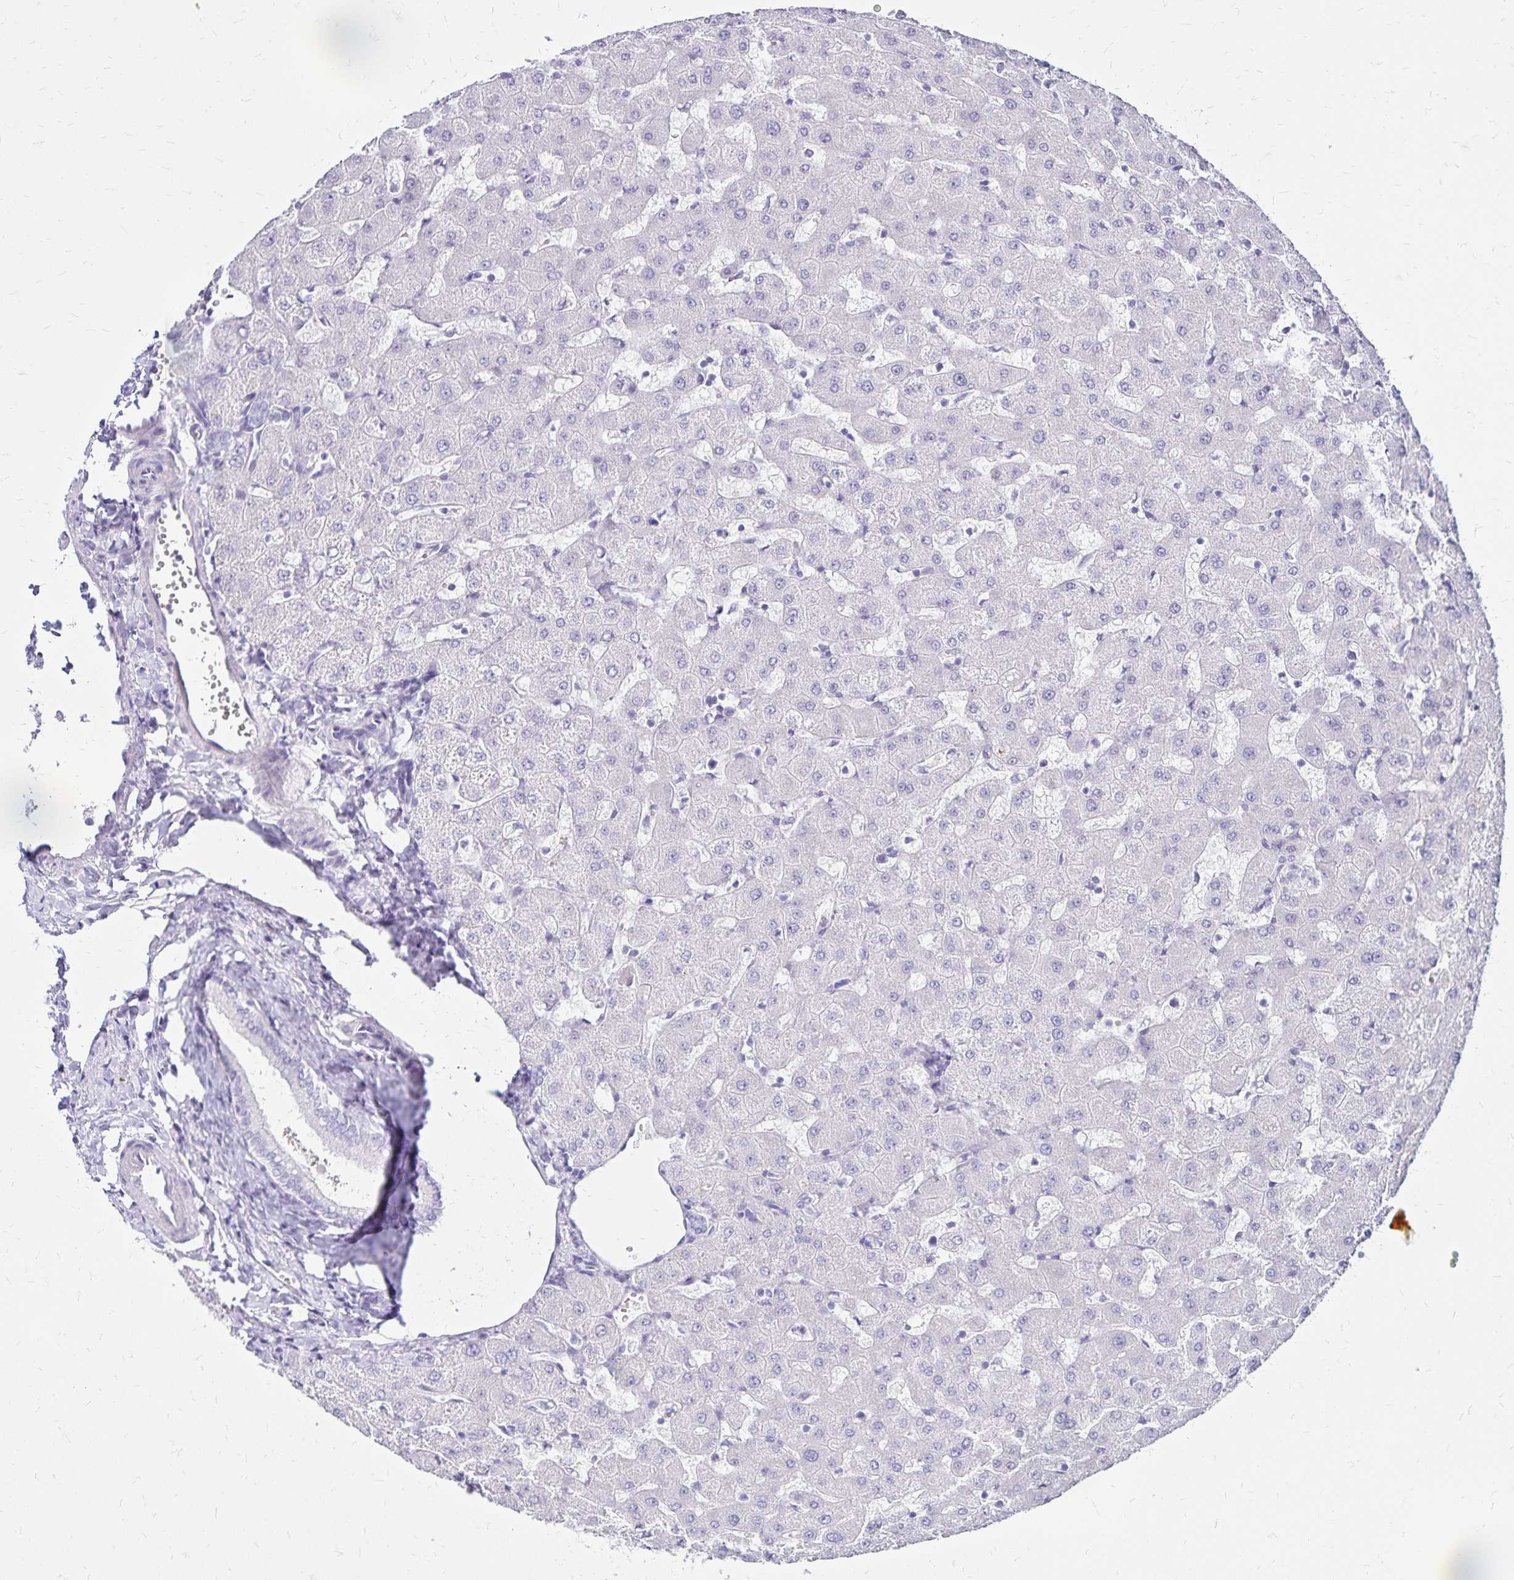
{"staining": {"intensity": "negative", "quantity": "none", "location": "none"}, "tissue": "liver", "cell_type": "Cholangiocytes", "image_type": "normal", "snomed": [{"axis": "morphology", "description": "Normal tissue, NOS"}, {"axis": "topography", "description": "Liver"}], "caption": "DAB (3,3'-diaminobenzidine) immunohistochemical staining of normal human liver shows no significant expression in cholangiocytes. Brightfield microscopy of immunohistochemistry stained with DAB (brown) and hematoxylin (blue), captured at high magnification.", "gene": "LIN28B", "patient": {"sex": "female", "age": 63}}